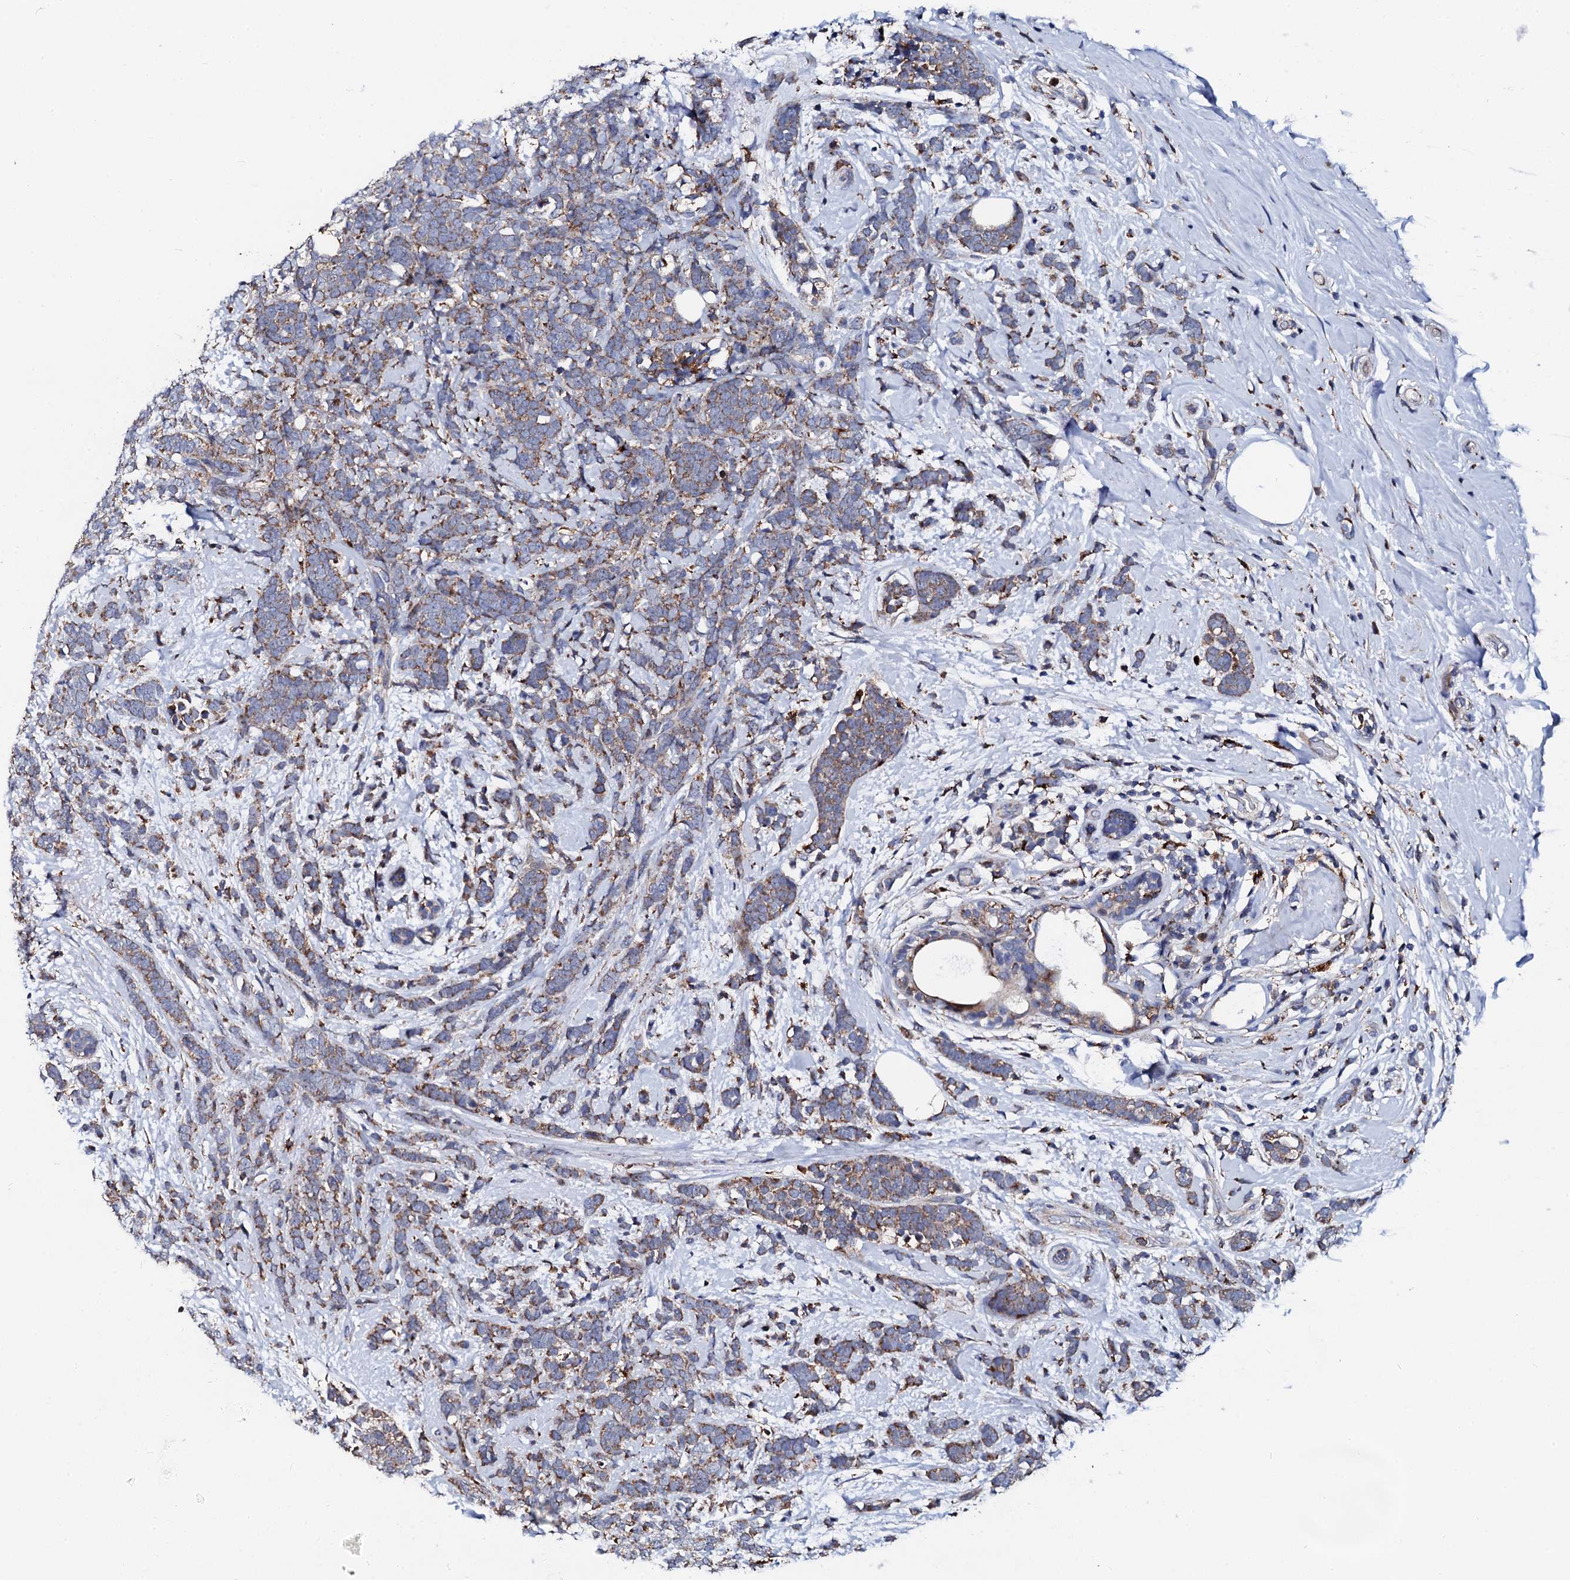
{"staining": {"intensity": "moderate", "quantity": ">75%", "location": "cytoplasmic/membranous"}, "tissue": "breast cancer", "cell_type": "Tumor cells", "image_type": "cancer", "snomed": [{"axis": "morphology", "description": "Lobular carcinoma"}, {"axis": "topography", "description": "Breast"}], "caption": "Moderate cytoplasmic/membranous expression is appreciated in about >75% of tumor cells in lobular carcinoma (breast). The staining was performed using DAB to visualize the protein expression in brown, while the nuclei were stained in blue with hematoxylin (Magnification: 20x).", "gene": "TCIRG1", "patient": {"sex": "female", "age": 58}}